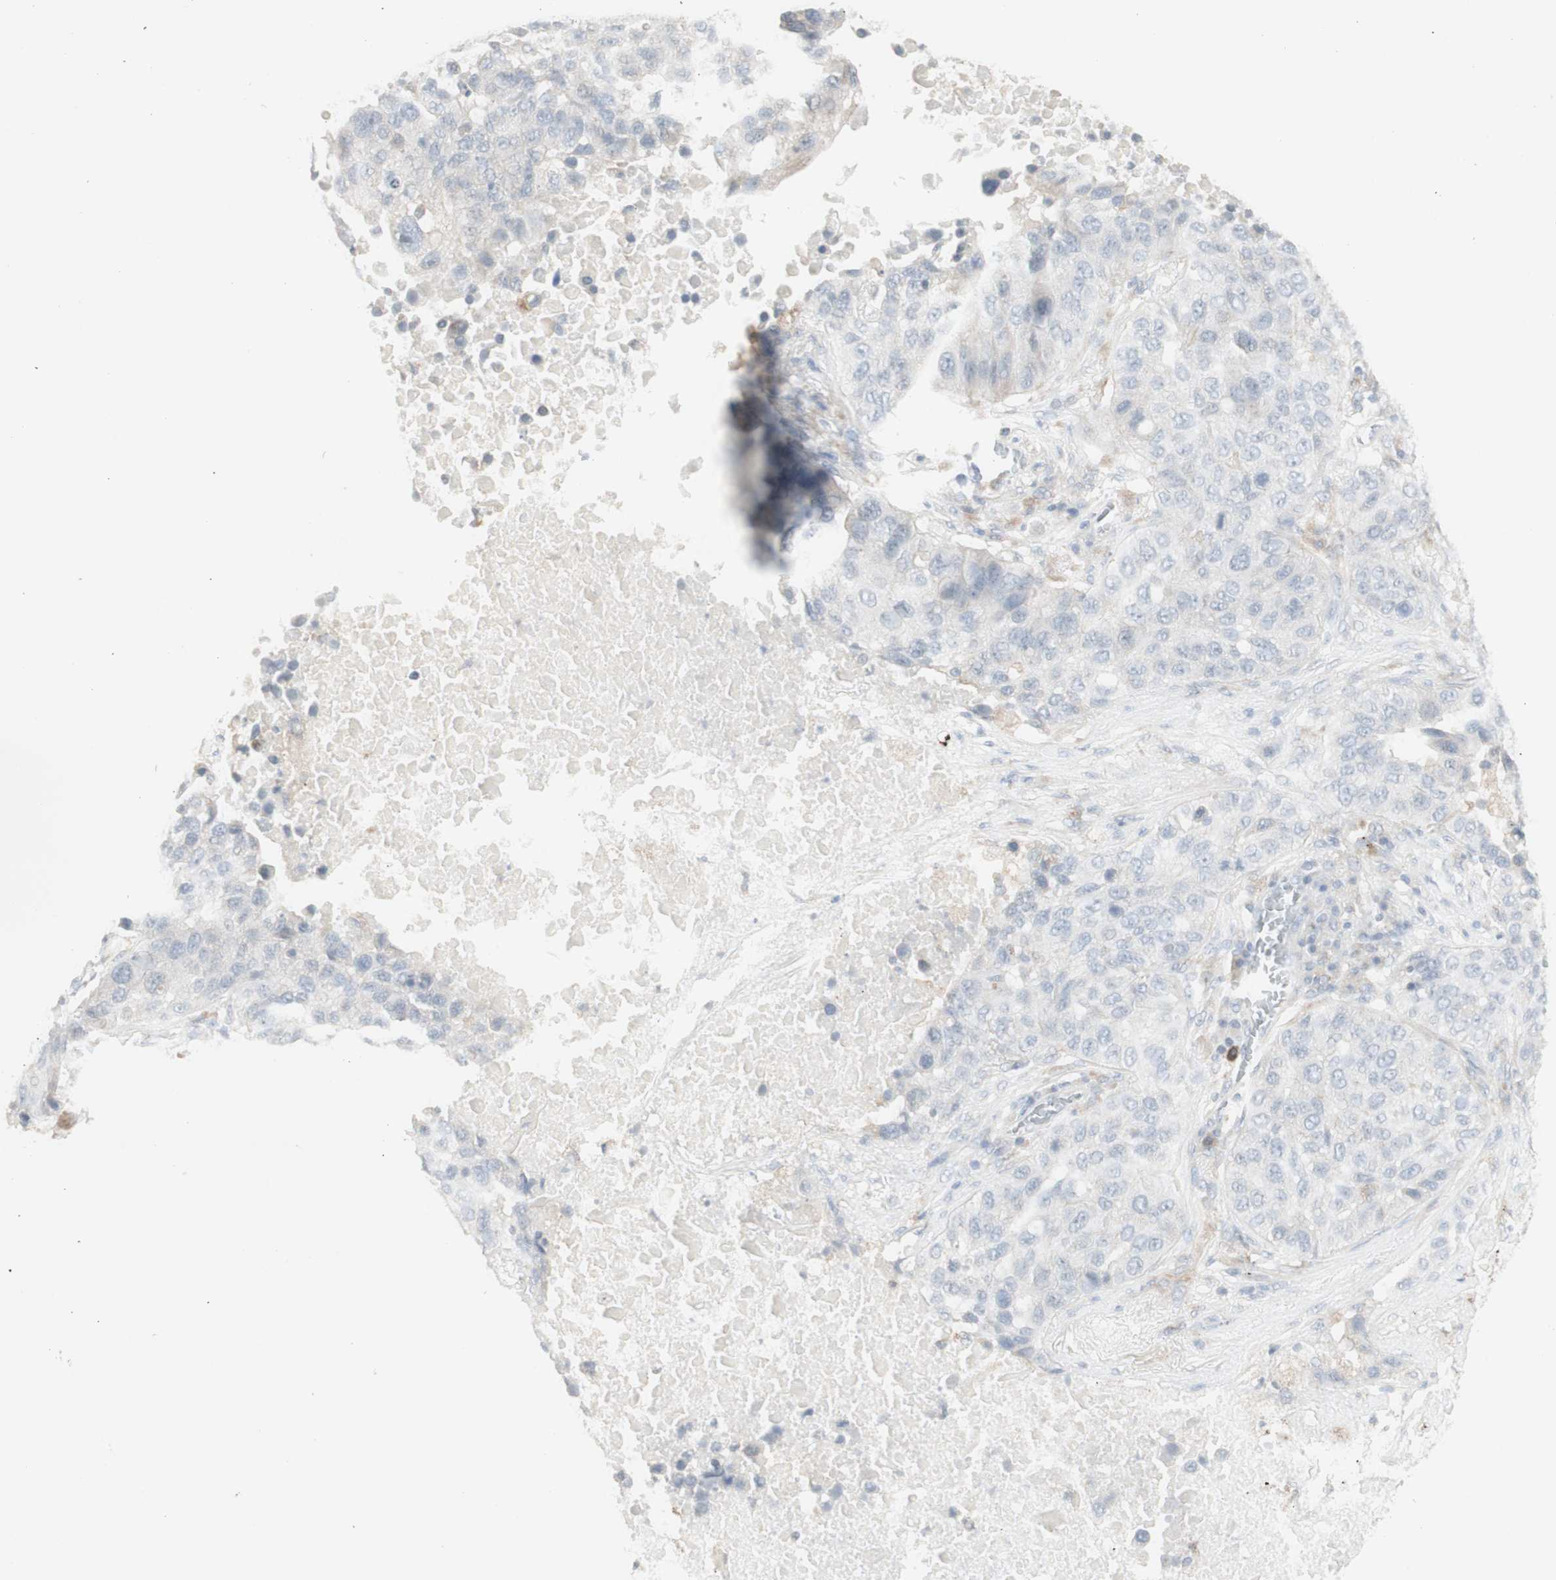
{"staining": {"intensity": "negative", "quantity": "none", "location": "none"}, "tissue": "lung cancer", "cell_type": "Tumor cells", "image_type": "cancer", "snomed": [{"axis": "morphology", "description": "Squamous cell carcinoma, NOS"}, {"axis": "topography", "description": "Lung"}], "caption": "The micrograph exhibits no significant expression in tumor cells of lung cancer (squamous cell carcinoma).", "gene": "ATP6V1B1", "patient": {"sex": "male", "age": 57}}